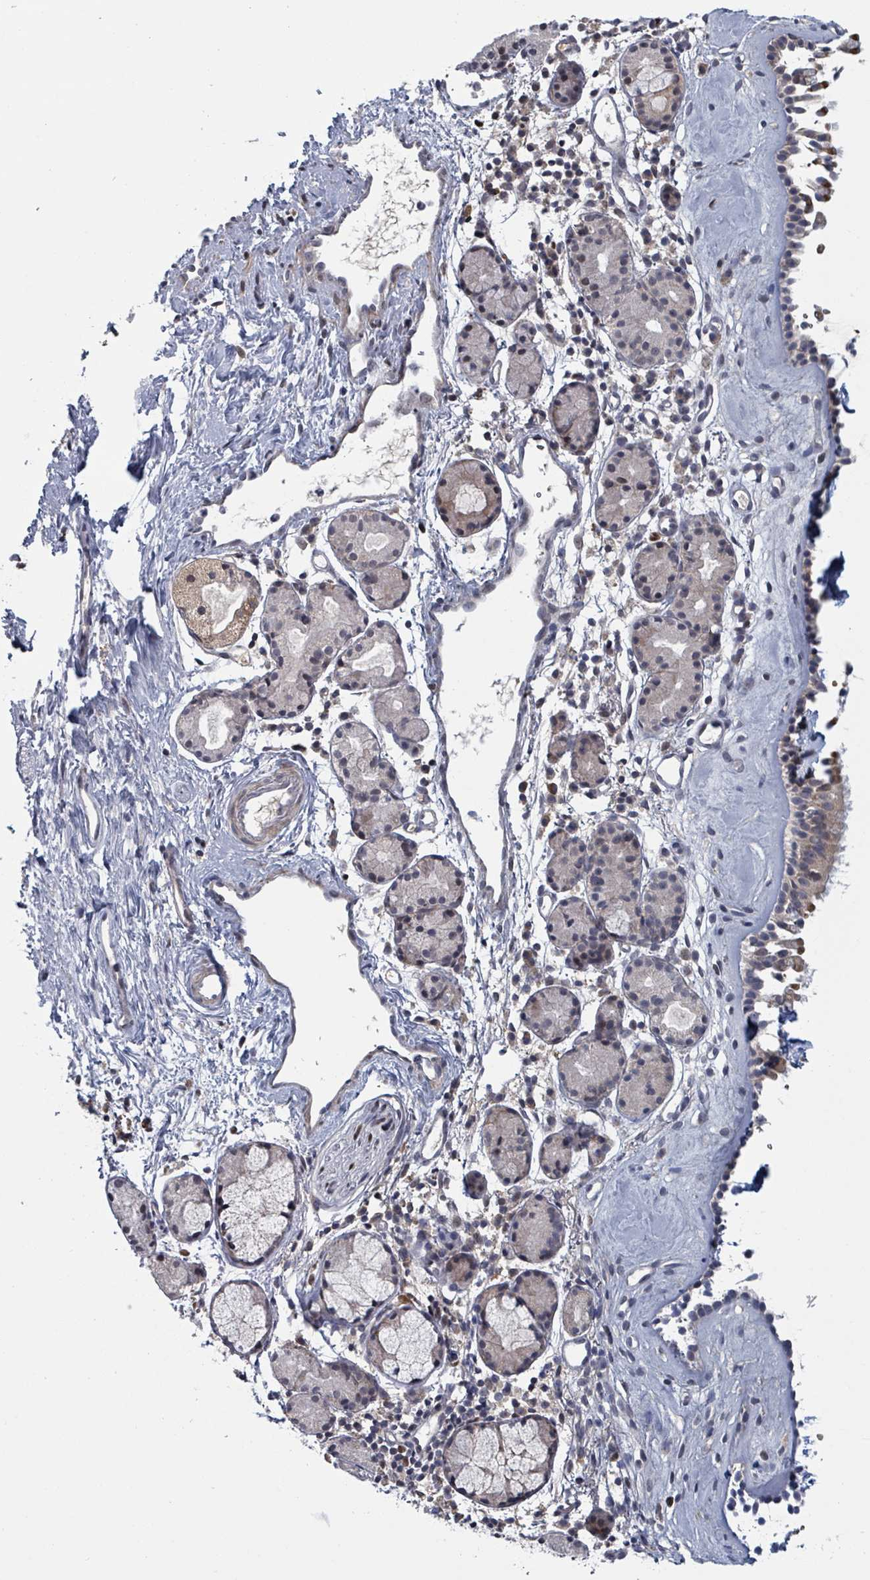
{"staining": {"intensity": "weak", "quantity": "25%-75%", "location": "cytoplasmic/membranous"}, "tissue": "nasopharynx", "cell_type": "Respiratory epithelial cells", "image_type": "normal", "snomed": [{"axis": "morphology", "description": "Normal tissue, NOS"}, {"axis": "topography", "description": "Nasopharynx"}], "caption": "The micrograph reveals staining of normal nasopharynx, revealing weak cytoplasmic/membranous protein positivity (brown color) within respiratory epithelial cells. Using DAB (3,3'-diaminobenzidine) (brown) and hematoxylin (blue) stains, captured at high magnification using brightfield microscopy.", "gene": "HIVEP1", "patient": {"sex": "male", "age": 82}}